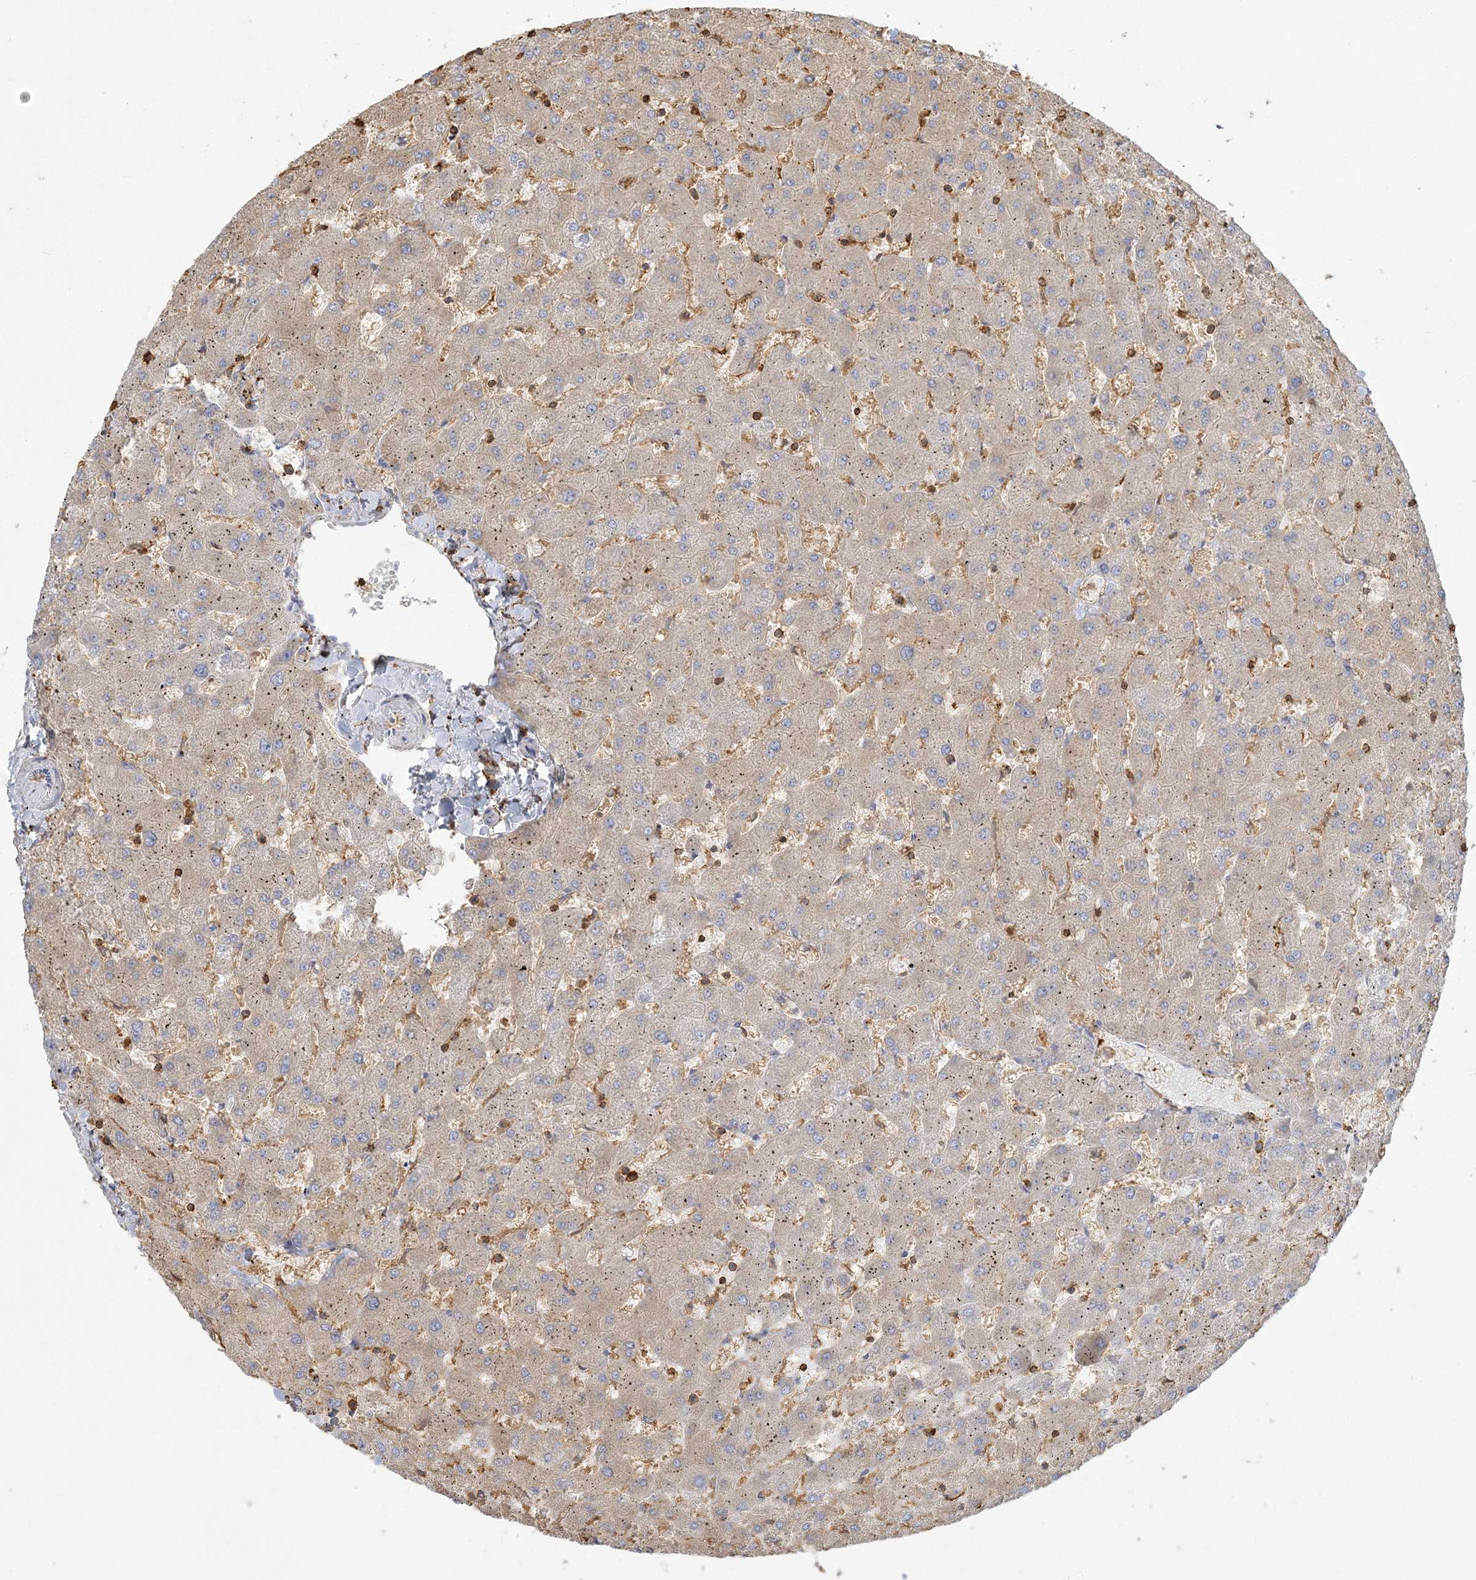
{"staining": {"intensity": "moderate", "quantity": ">75%", "location": "cytoplasmic/membranous"}, "tissue": "liver", "cell_type": "Cholangiocytes", "image_type": "normal", "snomed": [{"axis": "morphology", "description": "Normal tissue, NOS"}, {"axis": "topography", "description": "Liver"}], "caption": "High-magnification brightfield microscopy of benign liver stained with DAB (3,3'-diaminobenzidine) (brown) and counterstained with hematoxylin (blue). cholangiocytes exhibit moderate cytoplasmic/membranous positivity is appreciated in approximately>75% of cells. (Stains: DAB (3,3'-diaminobenzidine) in brown, nuclei in blue, Microscopy: brightfield microscopy at high magnification).", "gene": "ANKS1A", "patient": {"sex": "female", "age": 63}}